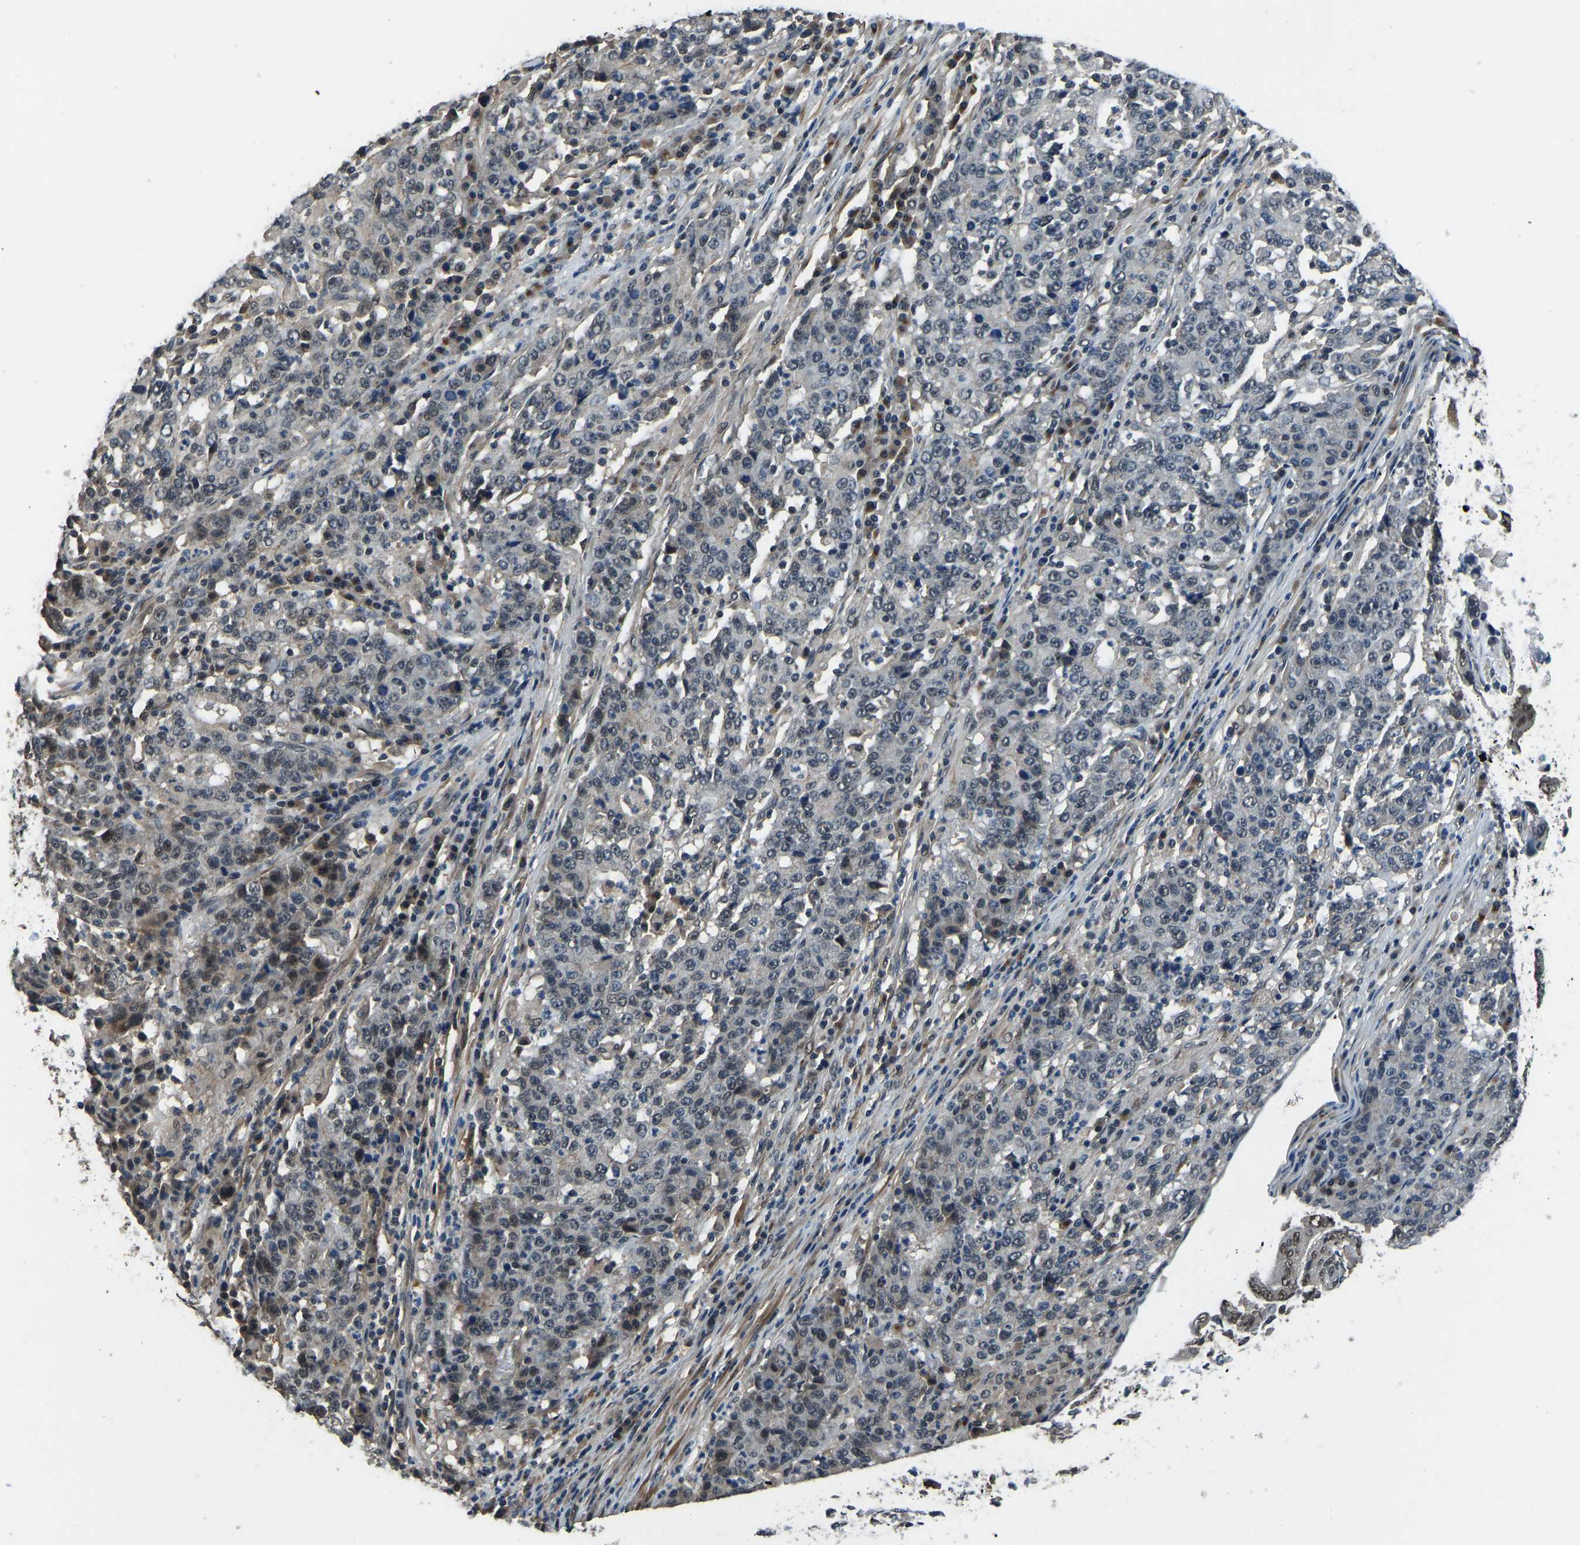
{"staining": {"intensity": "negative", "quantity": "none", "location": "none"}, "tissue": "stomach cancer", "cell_type": "Tumor cells", "image_type": "cancer", "snomed": [{"axis": "morphology", "description": "Adenocarcinoma, NOS"}, {"axis": "topography", "description": "Stomach"}], "caption": "IHC image of human stomach cancer (adenocarcinoma) stained for a protein (brown), which shows no staining in tumor cells.", "gene": "TOX4", "patient": {"sex": "female", "age": 65}}